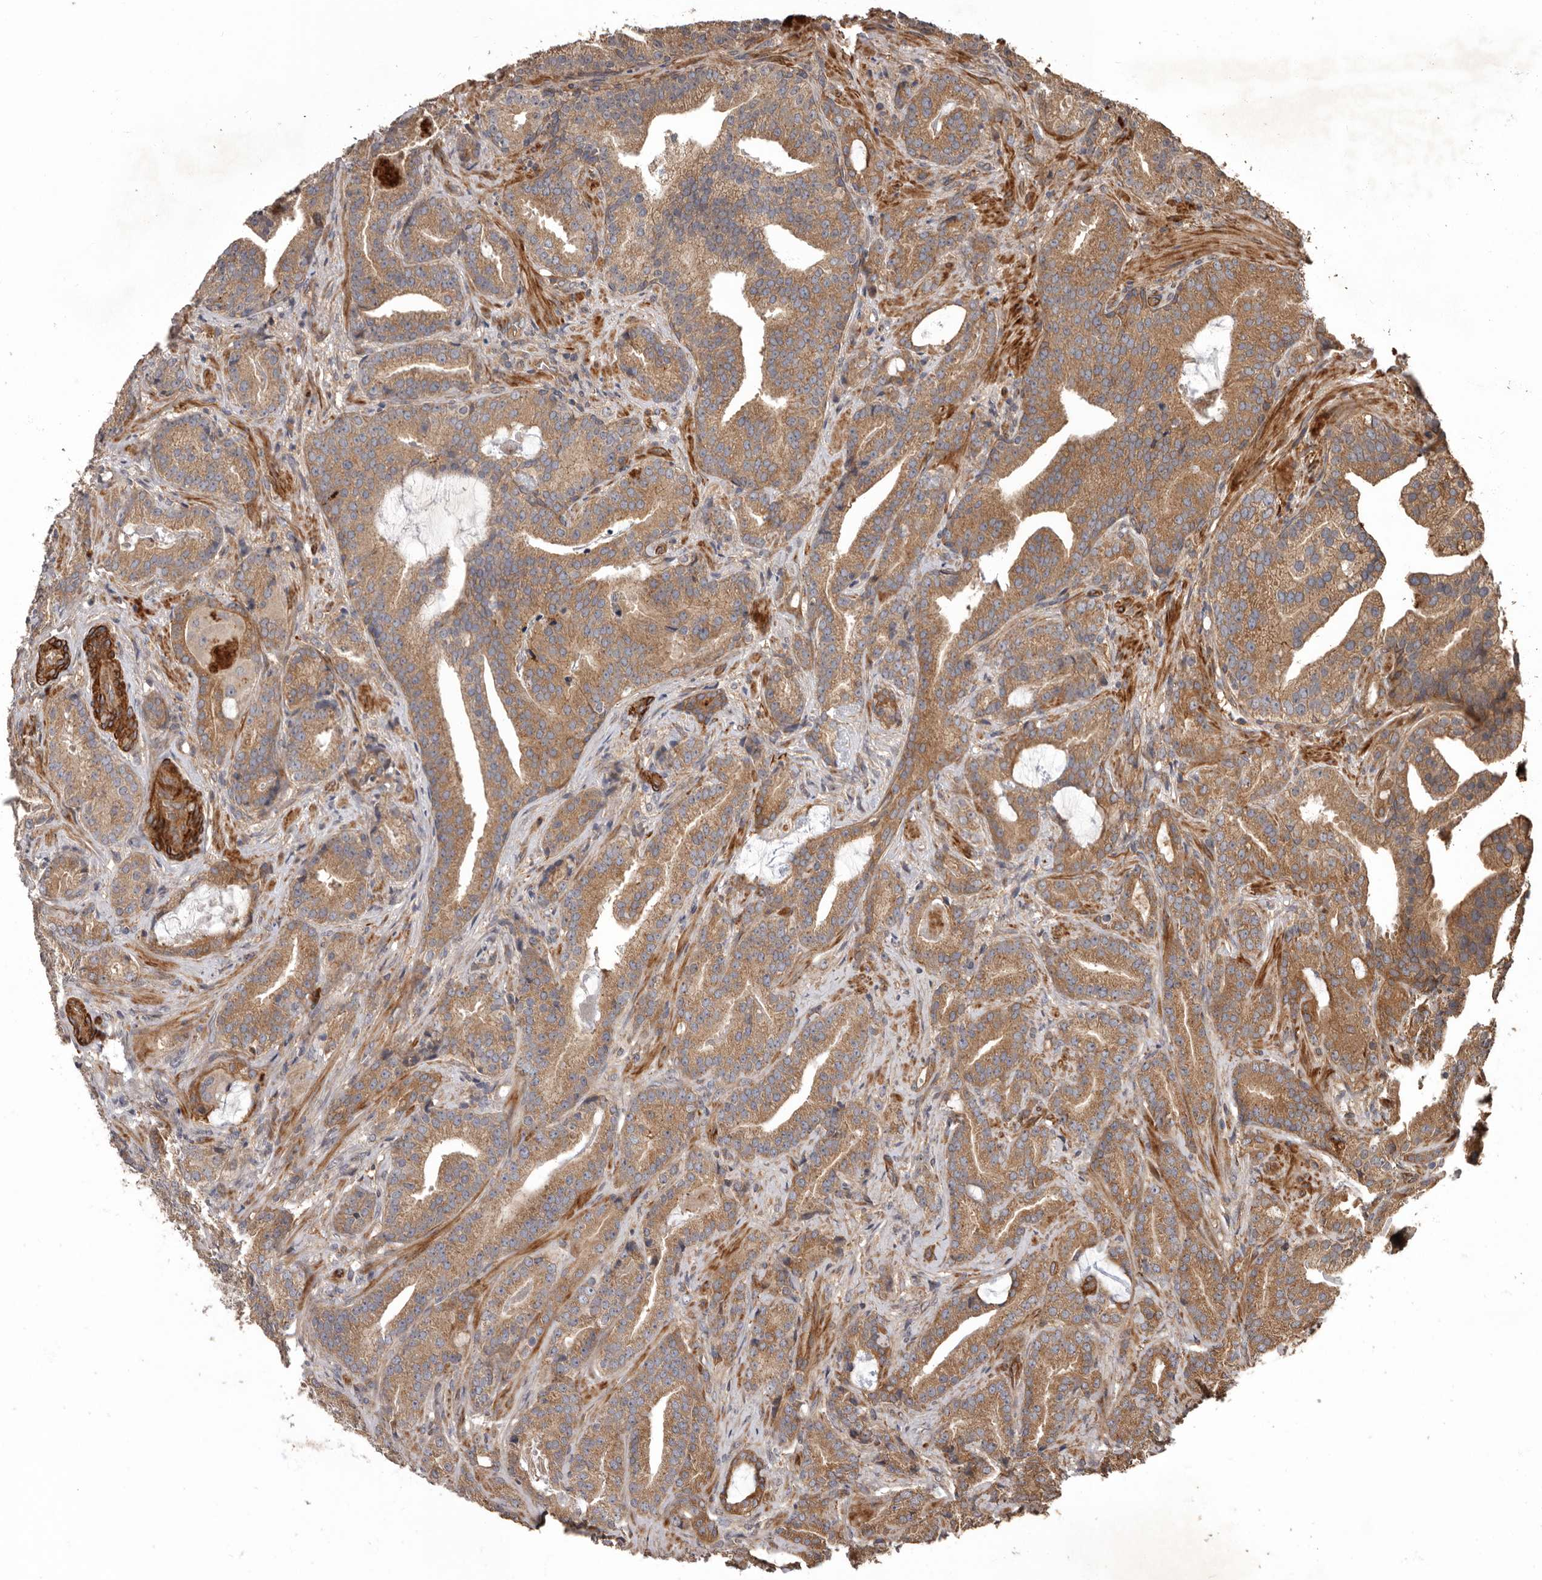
{"staining": {"intensity": "moderate", "quantity": ">75%", "location": "cytoplasmic/membranous"}, "tissue": "prostate cancer", "cell_type": "Tumor cells", "image_type": "cancer", "snomed": [{"axis": "morphology", "description": "Adenocarcinoma, Low grade"}, {"axis": "topography", "description": "Prostate"}], "caption": "Human prostate cancer (adenocarcinoma (low-grade)) stained with a brown dye demonstrates moderate cytoplasmic/membranous positive expression in approximately >75% of tumor cells.", "gene": "ARHGEF5", "patient": {"sex": "male", "age": 67}}